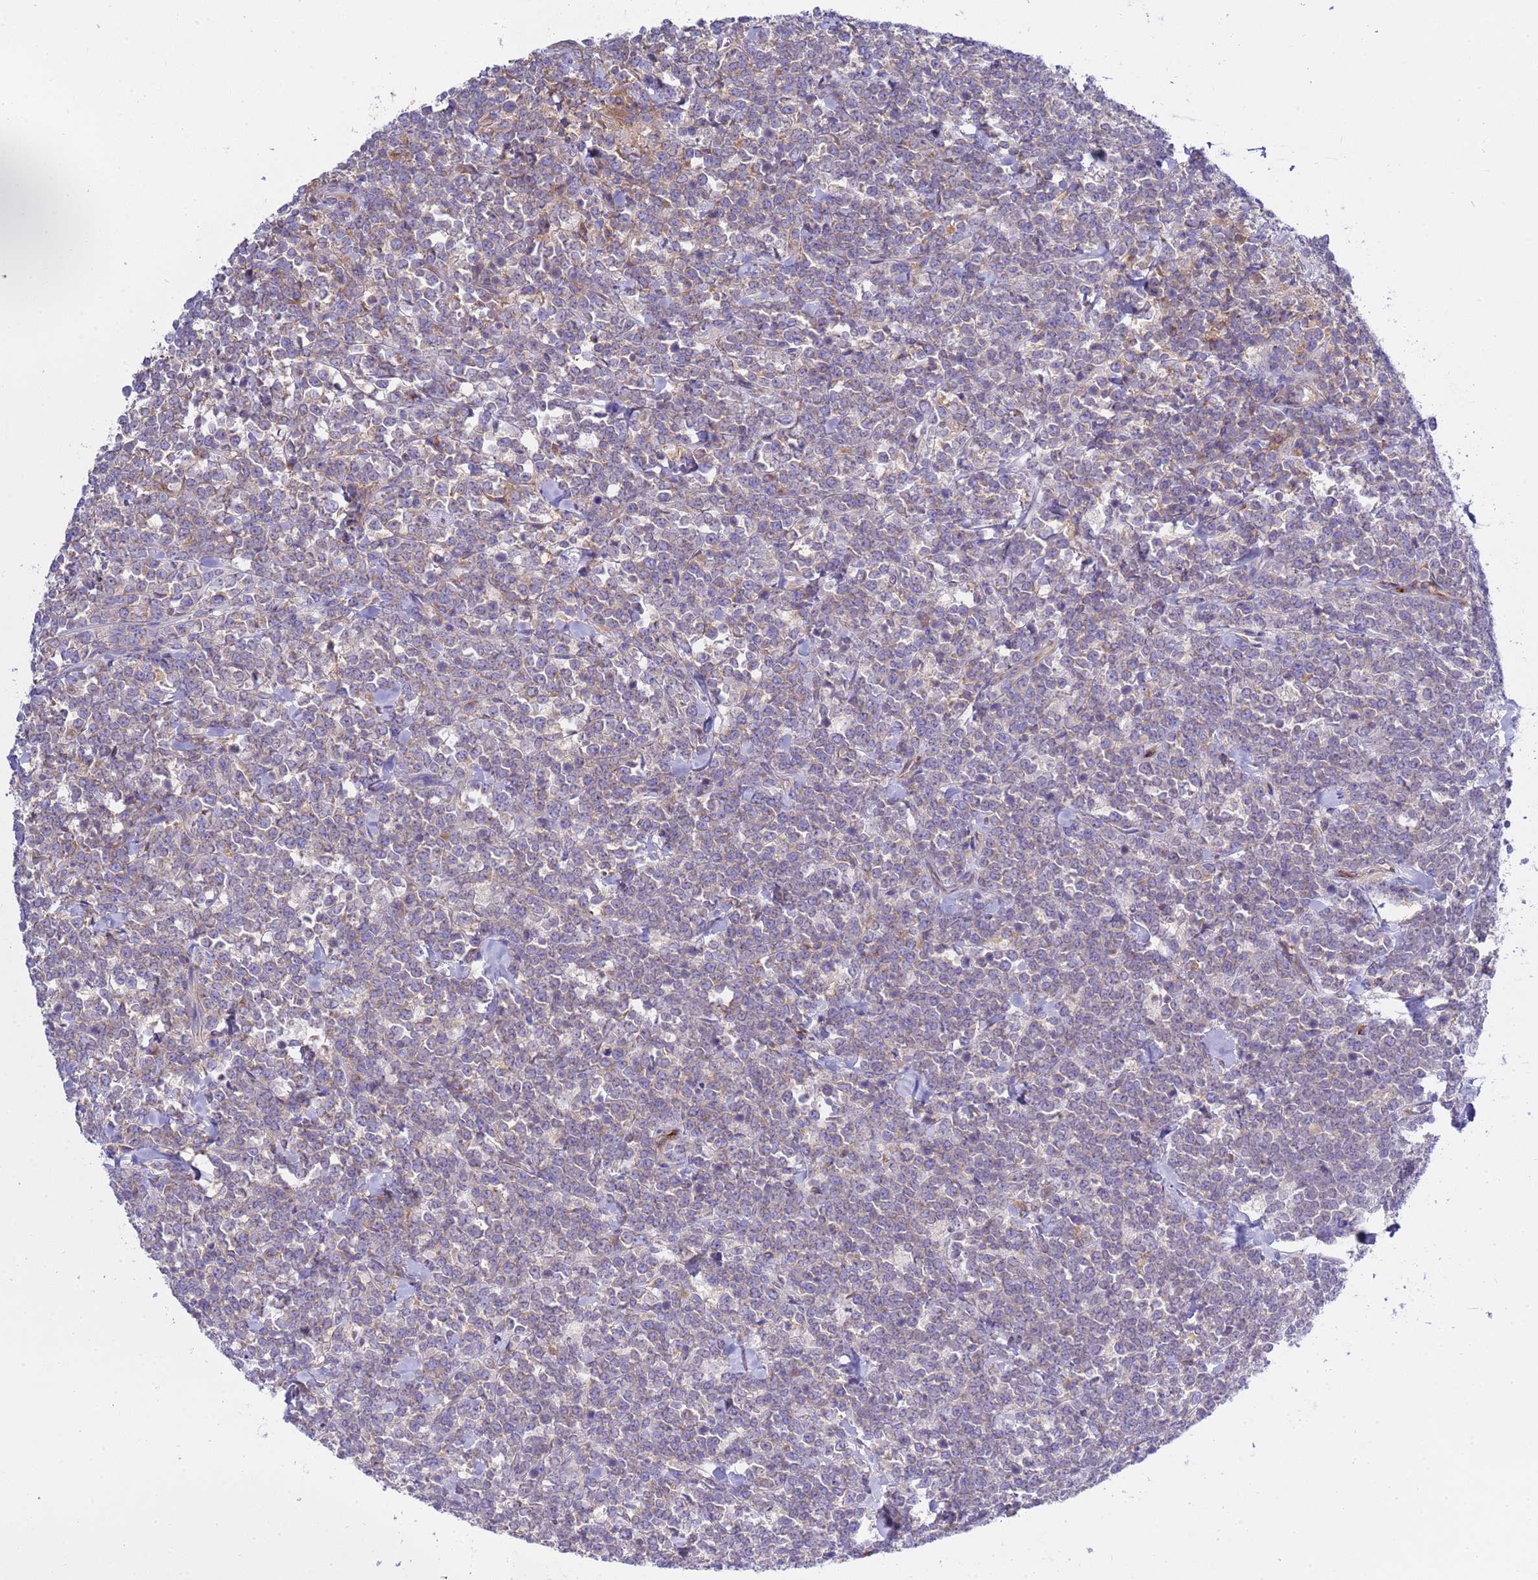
{"staining": {"intensity": "weak", "quantity": "<25%", "location": "cytoplasmic/membranous"}, "tissue": "lymphoma", "cell_type": "Tumor cells", "image_type": "cancer", "snomed": [{"axis": "morphology", "description": "Malignant lymphoma, non-Hodgkin's type, High grade"}, {"axis": "topography", "description": "Small intestine"}, {"axis": "topography", "description": "Colon"}], "caption": "Photomicrograph shows no protein staining in tumor cells of malignant lymphoma, non-Hodgkin's type (high-grade) tissue.", "gene": "ANAPC1", "patient": {"sex": "male", "age": 8}}